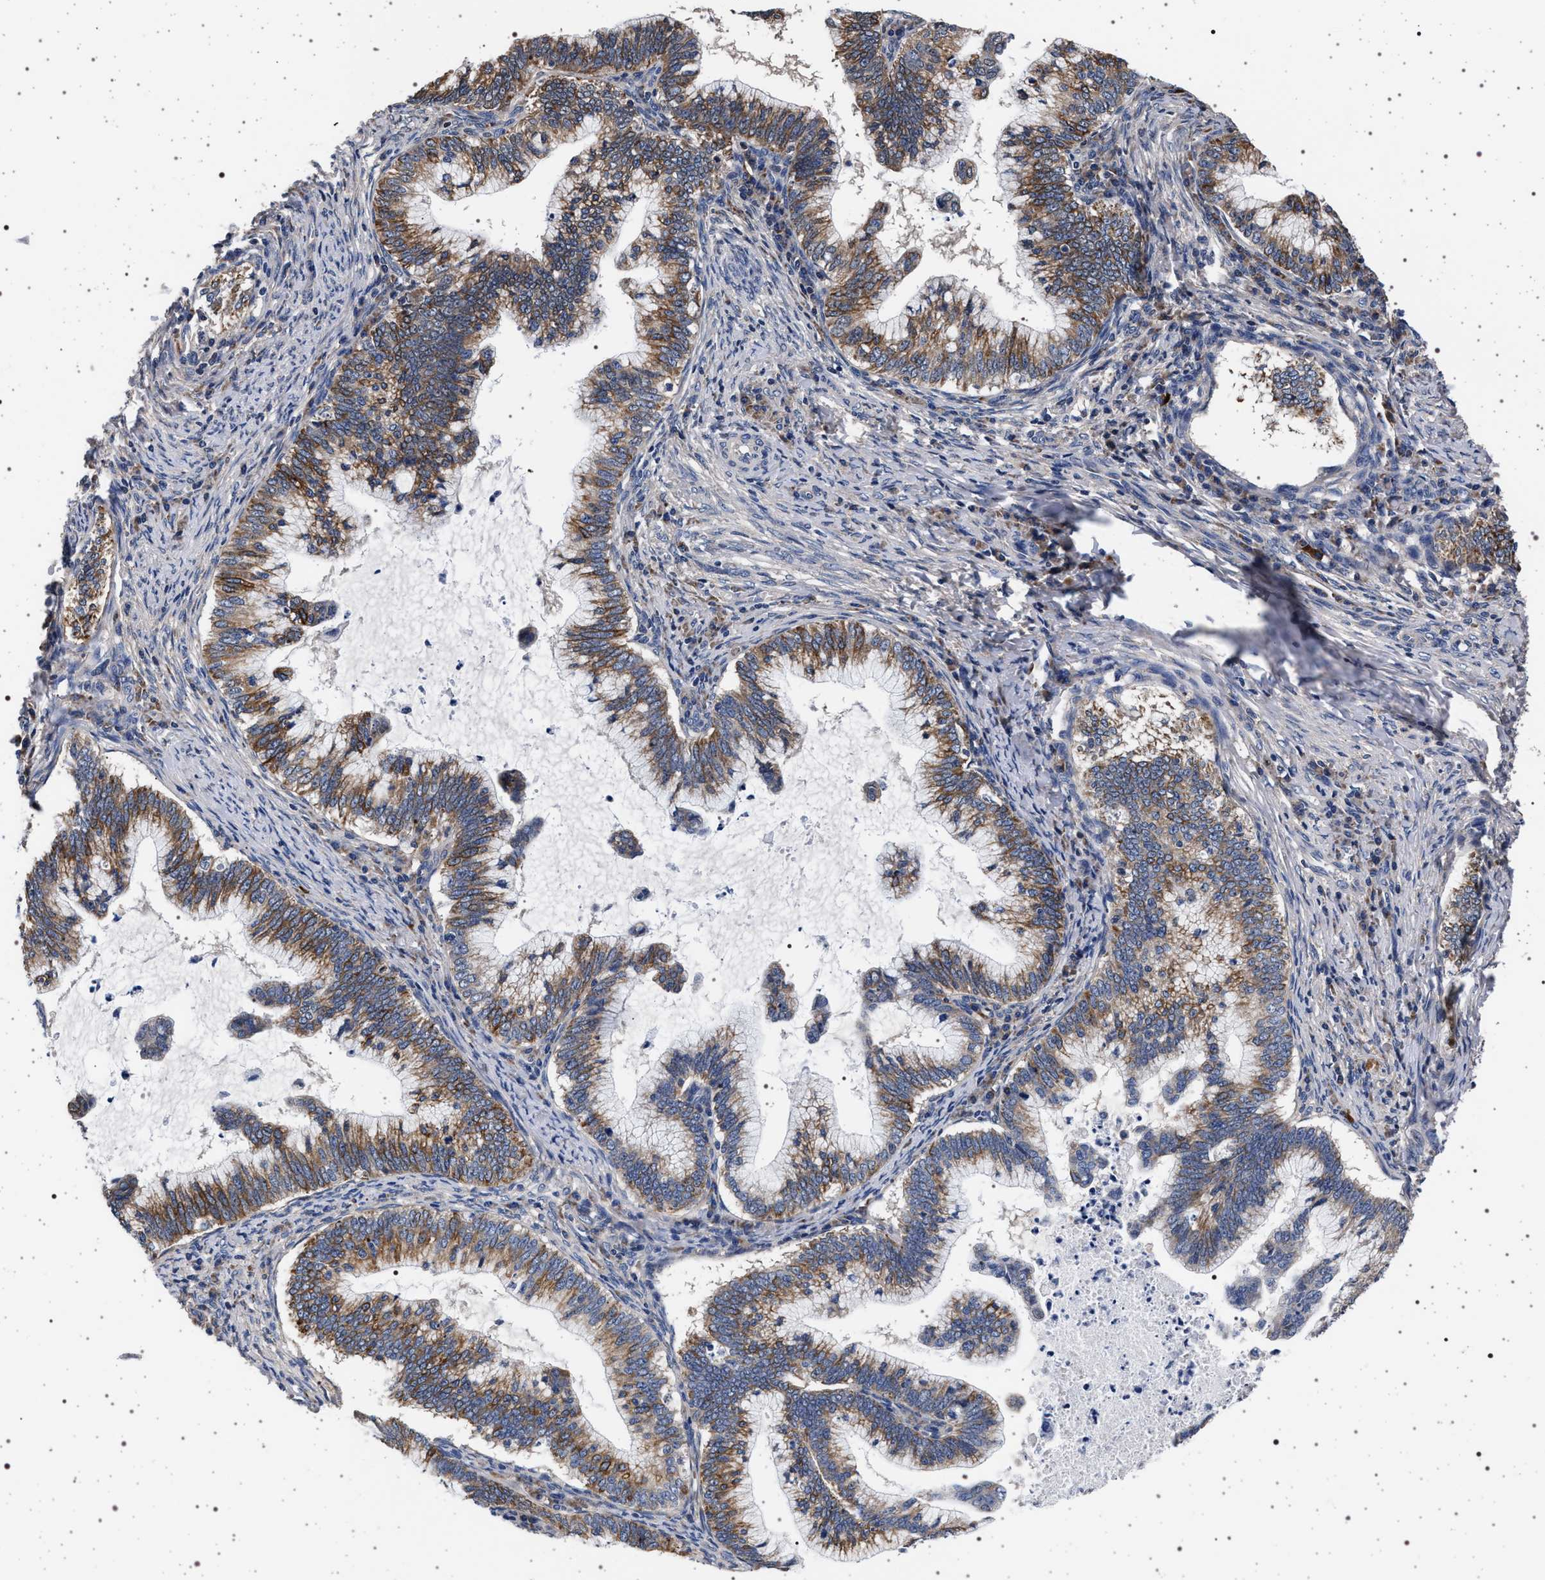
{"staining": {"intensity": "moderate", "quantity": ">75%", "location": "cytoplasmic/membranous"}, "tissue": "cervical cancer", "cell_type": "Tumor cells", "image_type": "cancer", "snomed": [{"axis": "morphology", "description": "Adenocarcinoma, NOS"}, {"axis": "topography", "description": "Cervix"}], "caption": "Cervical adenocarcinoma was stained to show a protein in brown. There is medium levels of moderate cytoplasmic/membranous expression in approximately >75% of tumor cells. The staining is performed using DAB brown chromogen to label protein expression. The nuclei are counter-stained blue using hematoxylin.", "gene": "MAP3K2", "patient": {"sex": "female", "age": 36}}